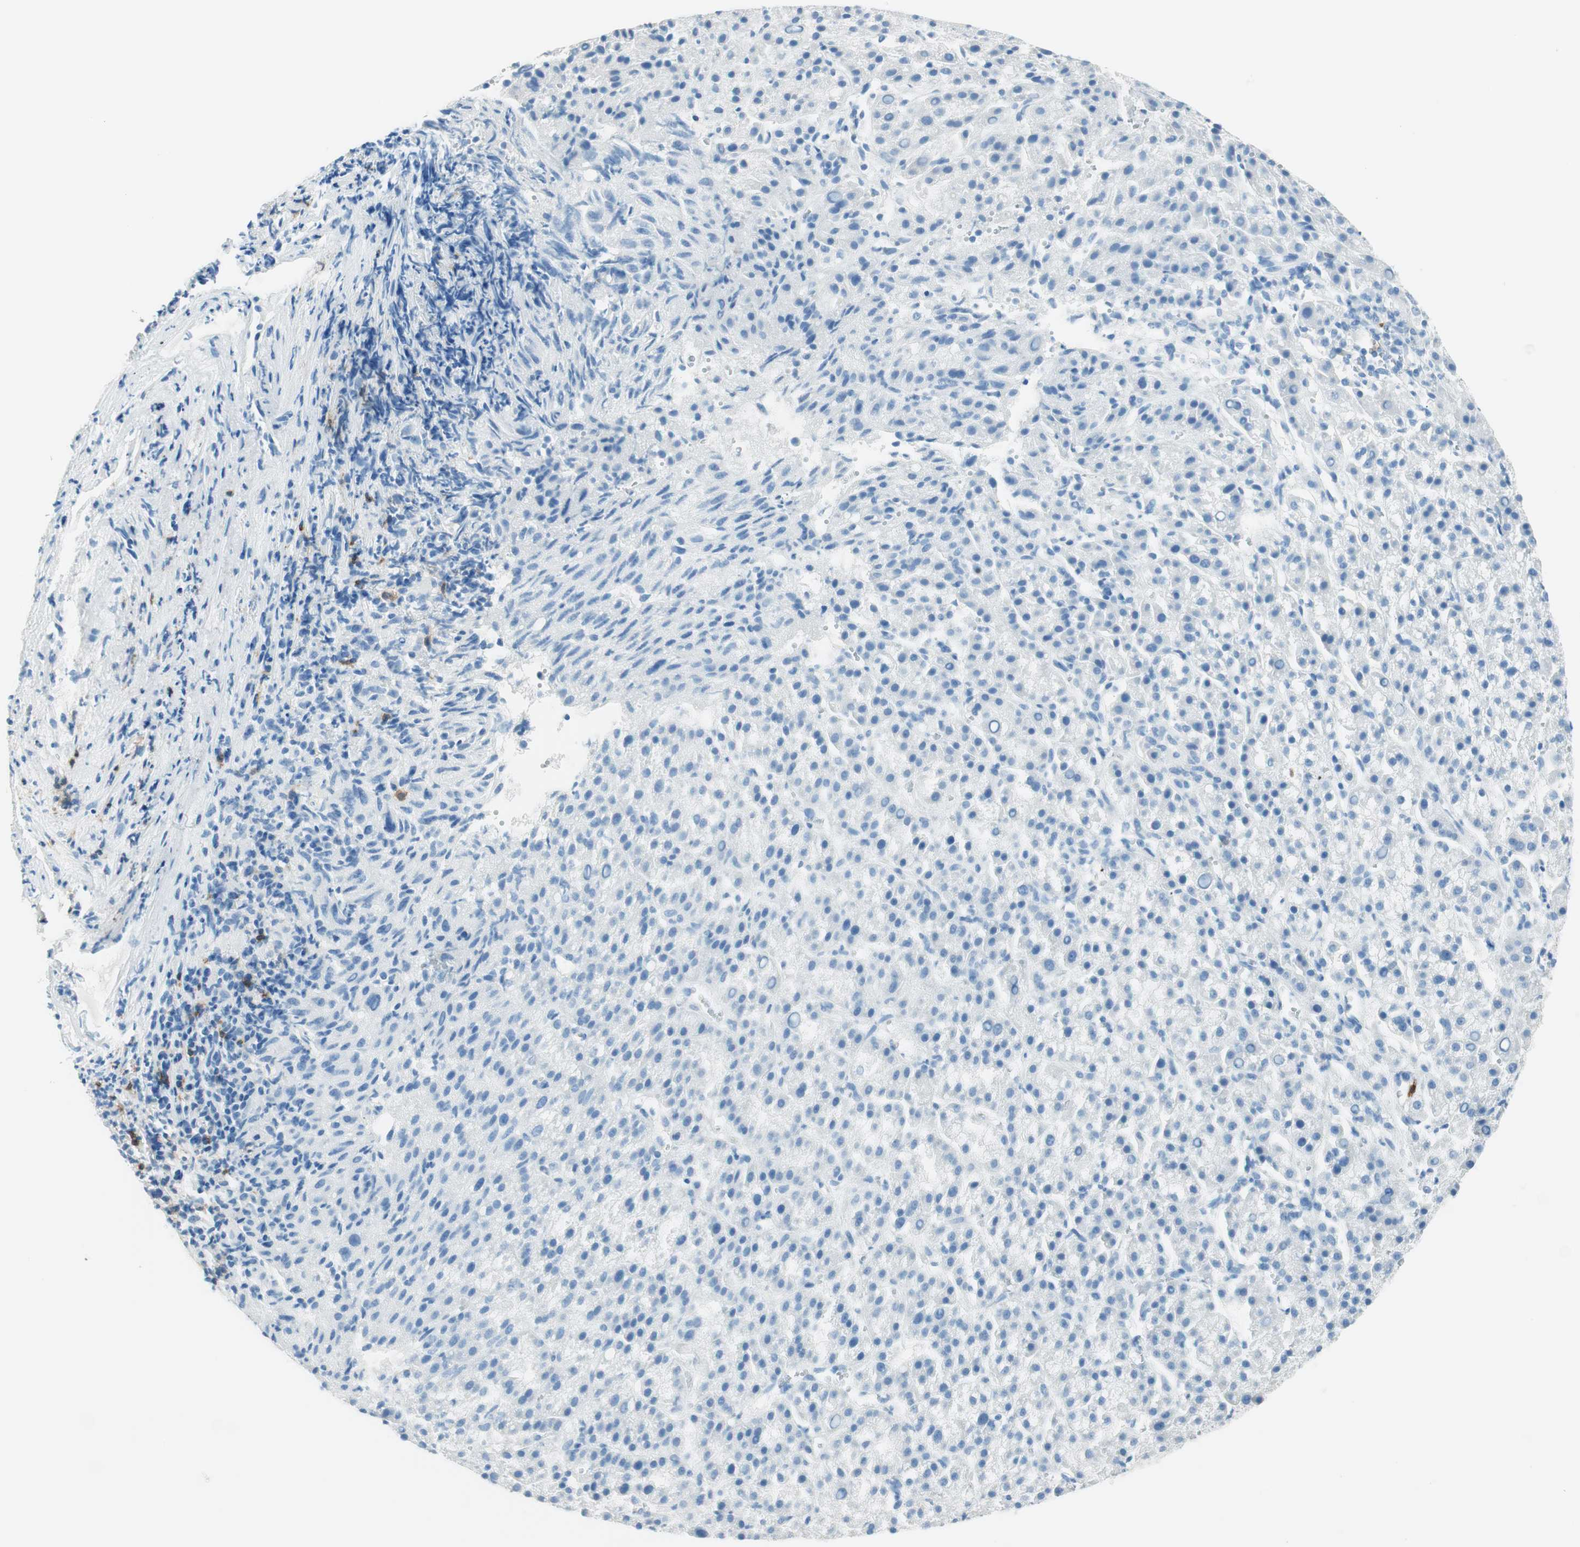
{"staining": {"intensity": "negative", "quantity": "none", "location": "none"}, "tissue": "liver cancer", "cell_type": "Tumor cells", "image_type": "cancer", "snomed": [{"axis": "morphology", "description": "Carcinoma, Hepatocellular, NOS"}, {"axis": "topography", "description": "Liver"}], "caption": "A high-resolution micrograph shows immunohistochemistry staining of liver cancer, which demonstrates no significant staining in tumor cells.", "gene": "TNFRSF13C", "patient": {"sex": "female", "age": 58}}